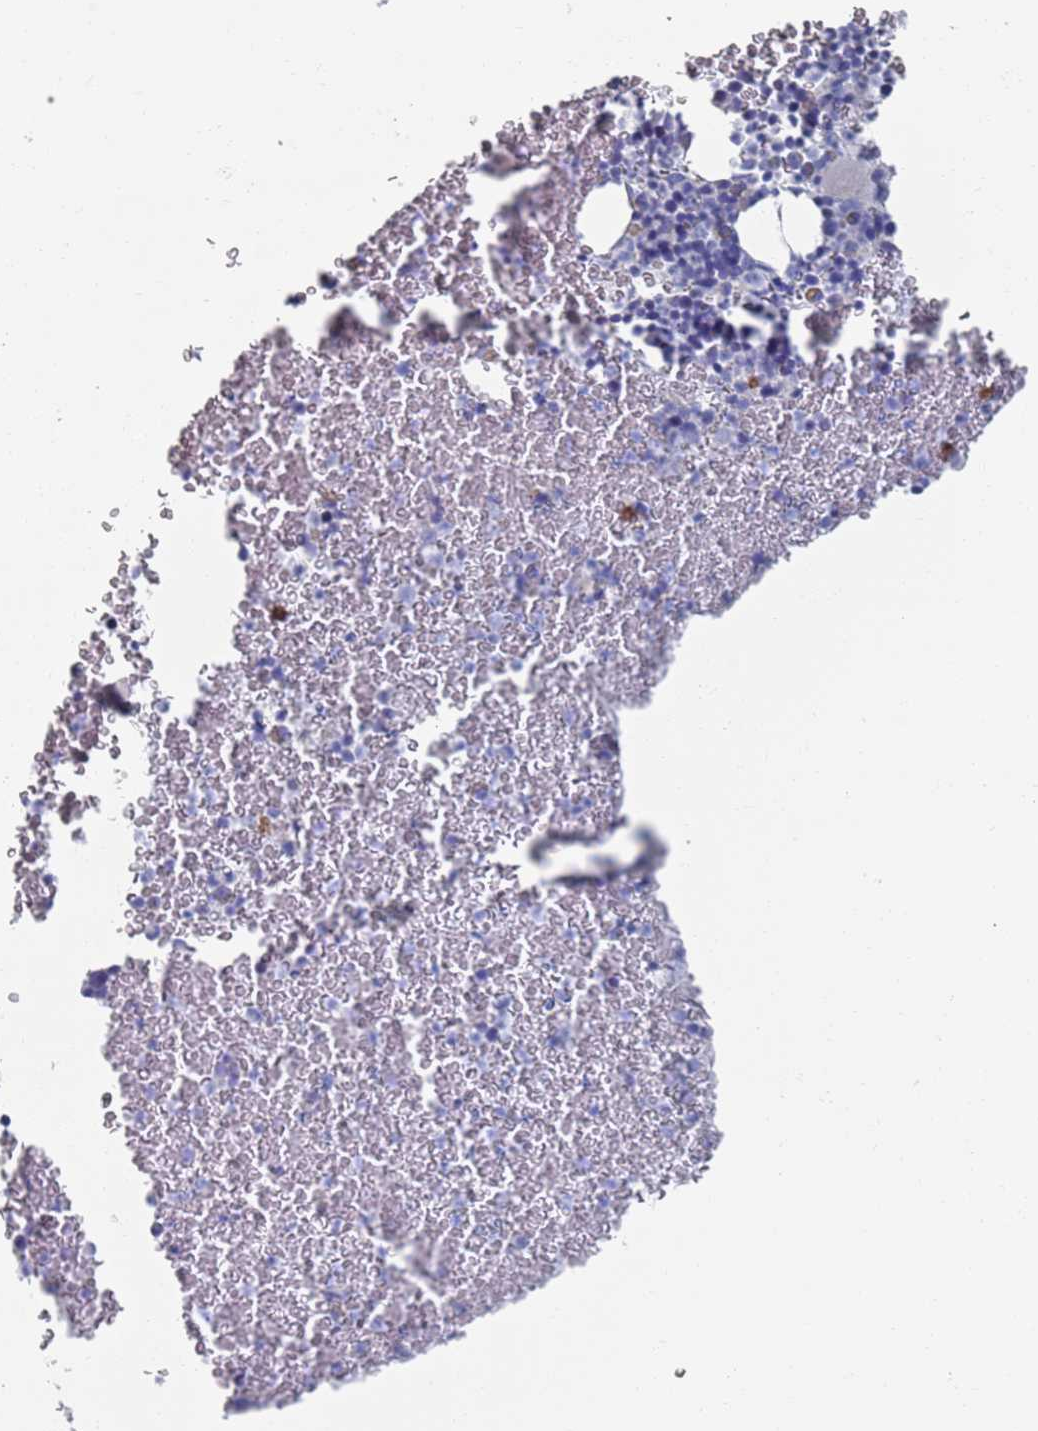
{"staining": {"intensity": "strong", "quantity": "<25%", "location": "cytoplasmic/membranous"}, "tissue": "bone marrow", "cell_type": "Hematopoietic cells", "image_type": "normal", "snomed": [{"axis": "morphology", "description": "Normal tissue, NOS"}, {"axis": "topography", "description": "Bone marrow"}], "caption": "Hematopoietic cells exhibit medium levels of strong cytoplasmic/membranous staining in approximately <25% of cells in benign human bone marrow. The staining was performed using DAB, with brown indicating positive protein expression. Nuclei are stained blue with hematoxylin.", "gene": "MAT1A", "patient": {"sex": "male", "age": 11}}